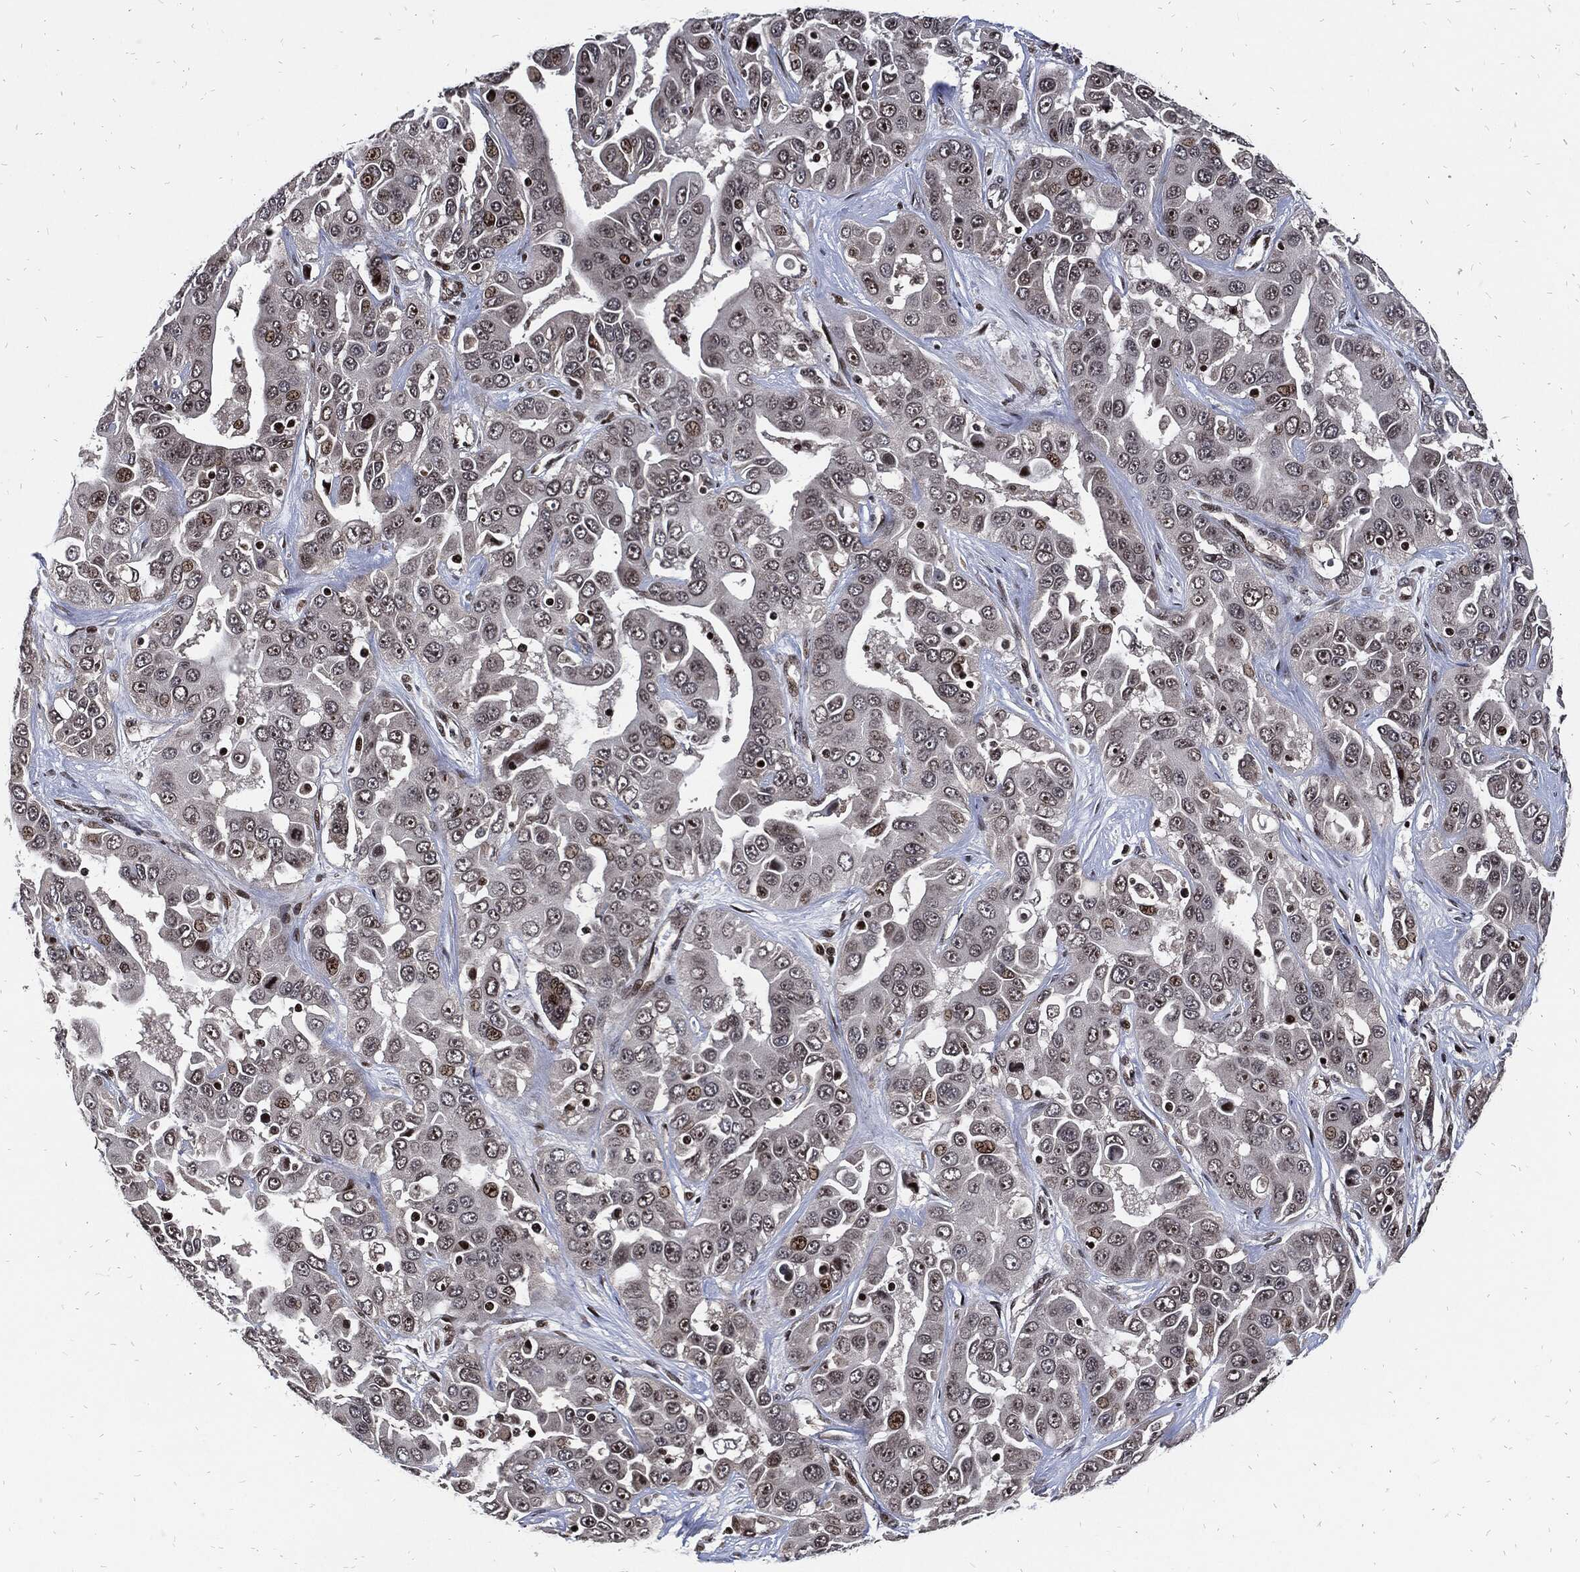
{"staining": {"intensity": "strong", "quantity": "<25%", "location": "nuclear"}, "tissue": "liver cancer", "cell_type": "Tumor cells", "image_type": "cancer", "snomed": [{"axis": "morphology", "description": "Cholangiocarcinoma"}, {"axis": "topography", "description": "Liver"}], "caption": "This micrograph exhibits immunohistochemistry staining of human liver cancer, with medium strong nuclear expression in about <25% of tumor cells.", "gene": "ZNF775", "patient": {"sex": "female", "age": 52}}